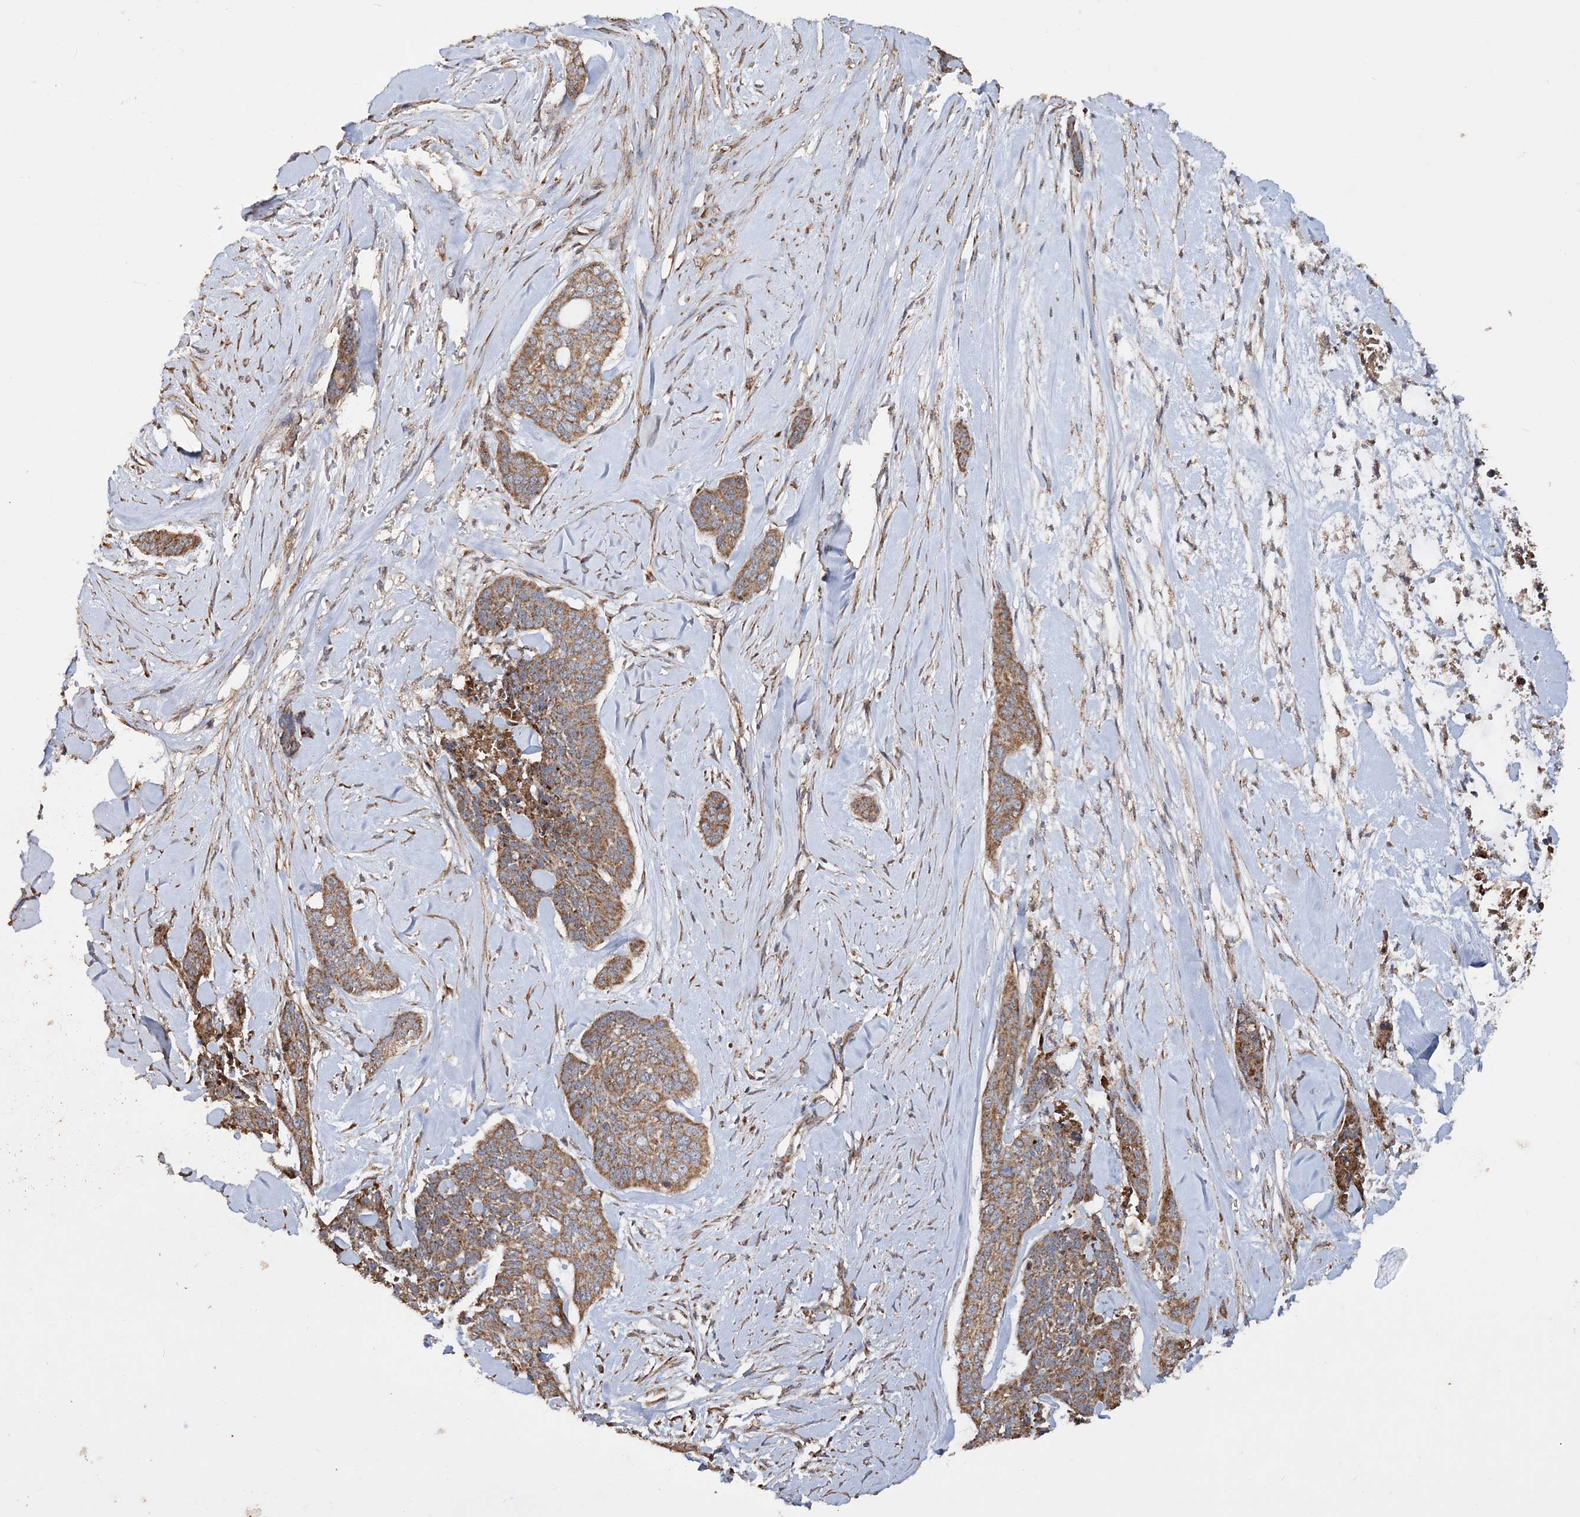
{"staining": {"intensity": "moderate", "quantity": ">75%", "location": "cytoplasmic/membranous"}, "tissue": "skin cancer", "cell_type": "Tumor cells", "image_type": "cancer", "snomed": [{"axis": "morphology", "description": "Basal cell carcinoma"}, {"axis": "topography", "description": "Skin"}], "caption": "A brown stain labels moderate cytoplasmic/membranous positivity of a protein in human basal cell carcinoma (skin) tumor cells.", "gene": "POC5", "patient": {"sex": "female", "age": 64}}